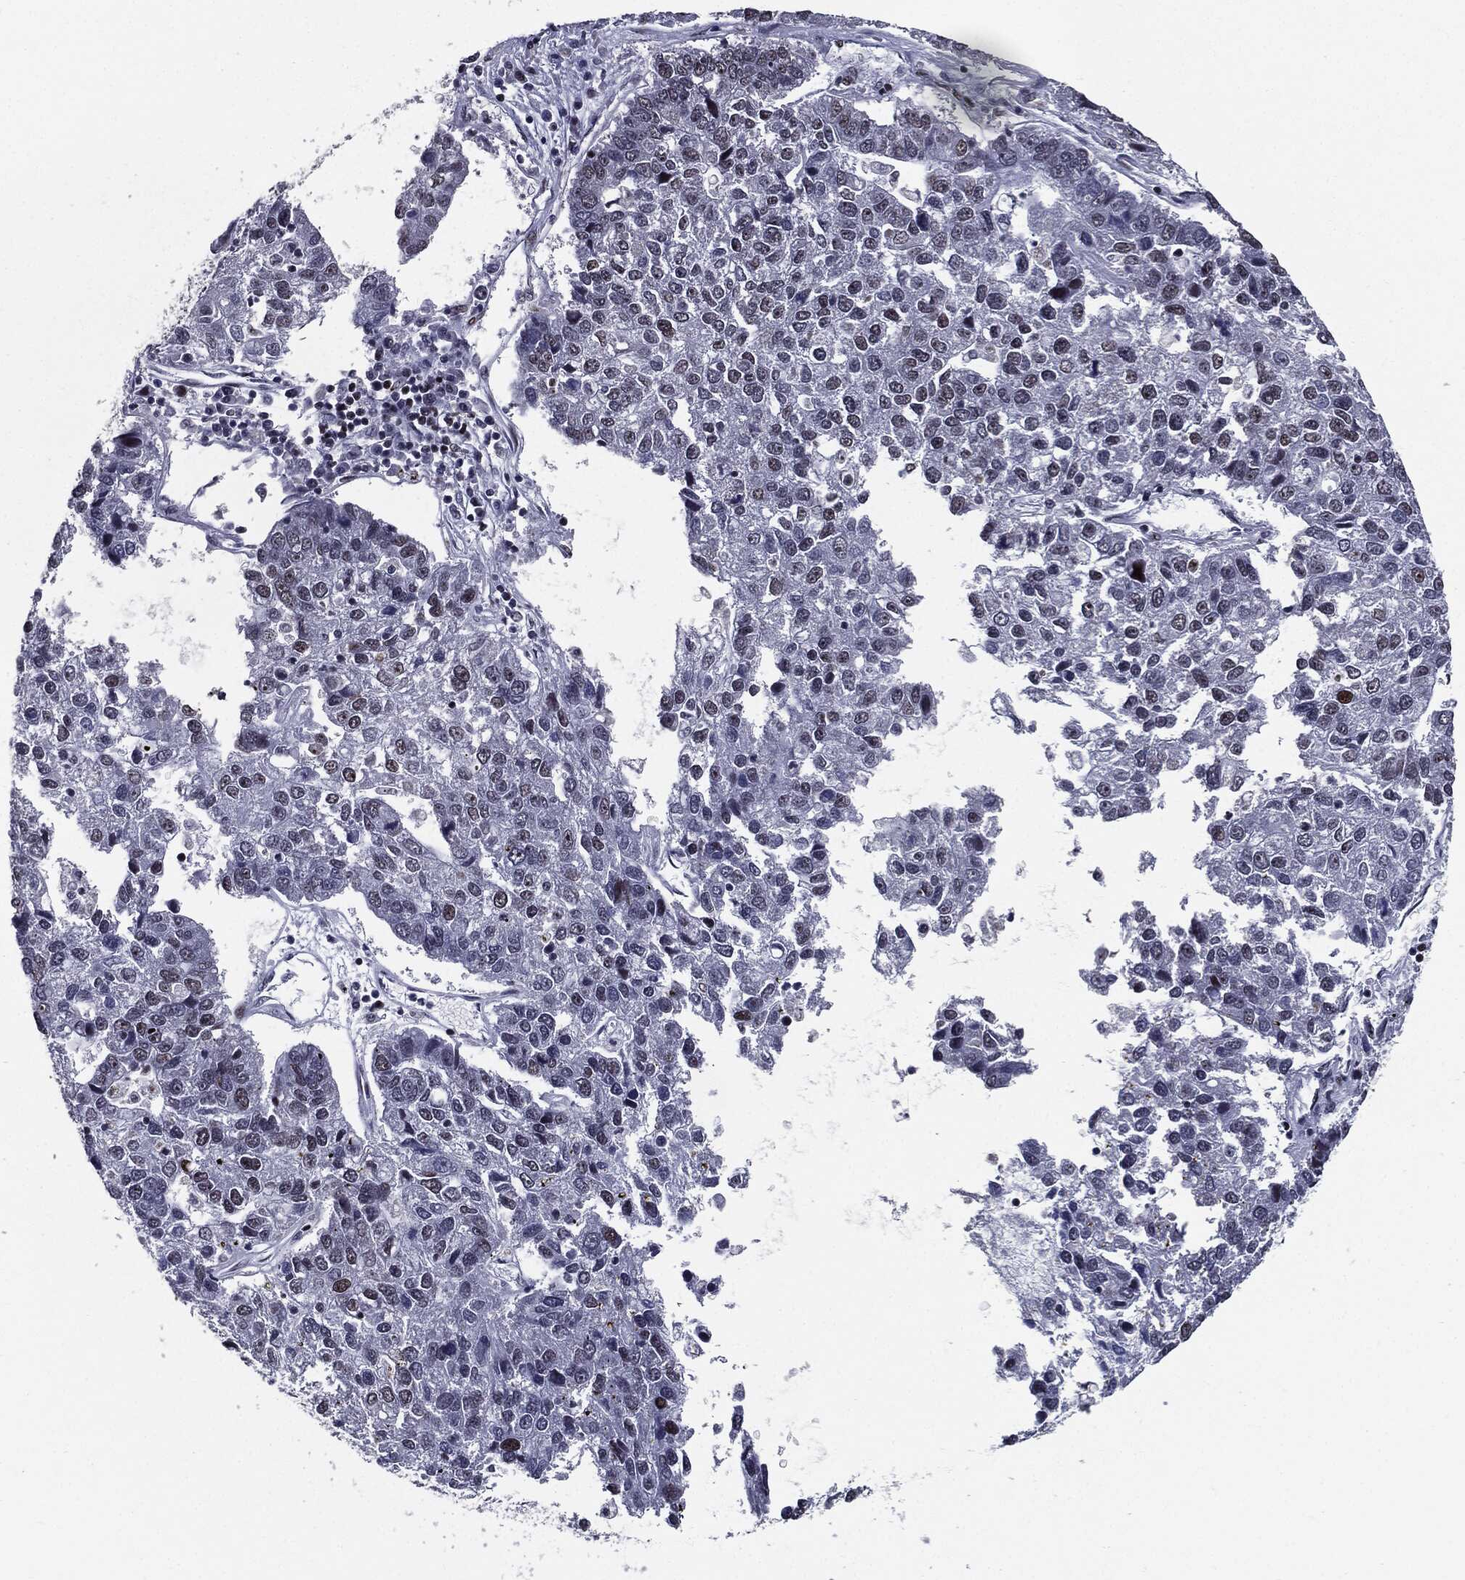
{"staining": {"intensity": "weak", "quantity": "<25%", "location": "nuclear"}, "tissue": "pancreatic cancer", "cell_type": "Tumor cells", "image_type": "cancer", "snomed": [{"axis": "morphology", "description": "Adenocarcinoma, NOS"}, {"axis": "topography", "description": "Pancreas"}], "caption": "Immunohistochemistry (IHC) photomicrograph of neoplastic tissue: human pancreatic cancer (adenocarcinoma) stained with DAB (3,3'-diaminobenzidine) displays no significant protein expression in tumor cells.", "gene": "ZFP91", "patient": {"sex": "female", "age": 61}}